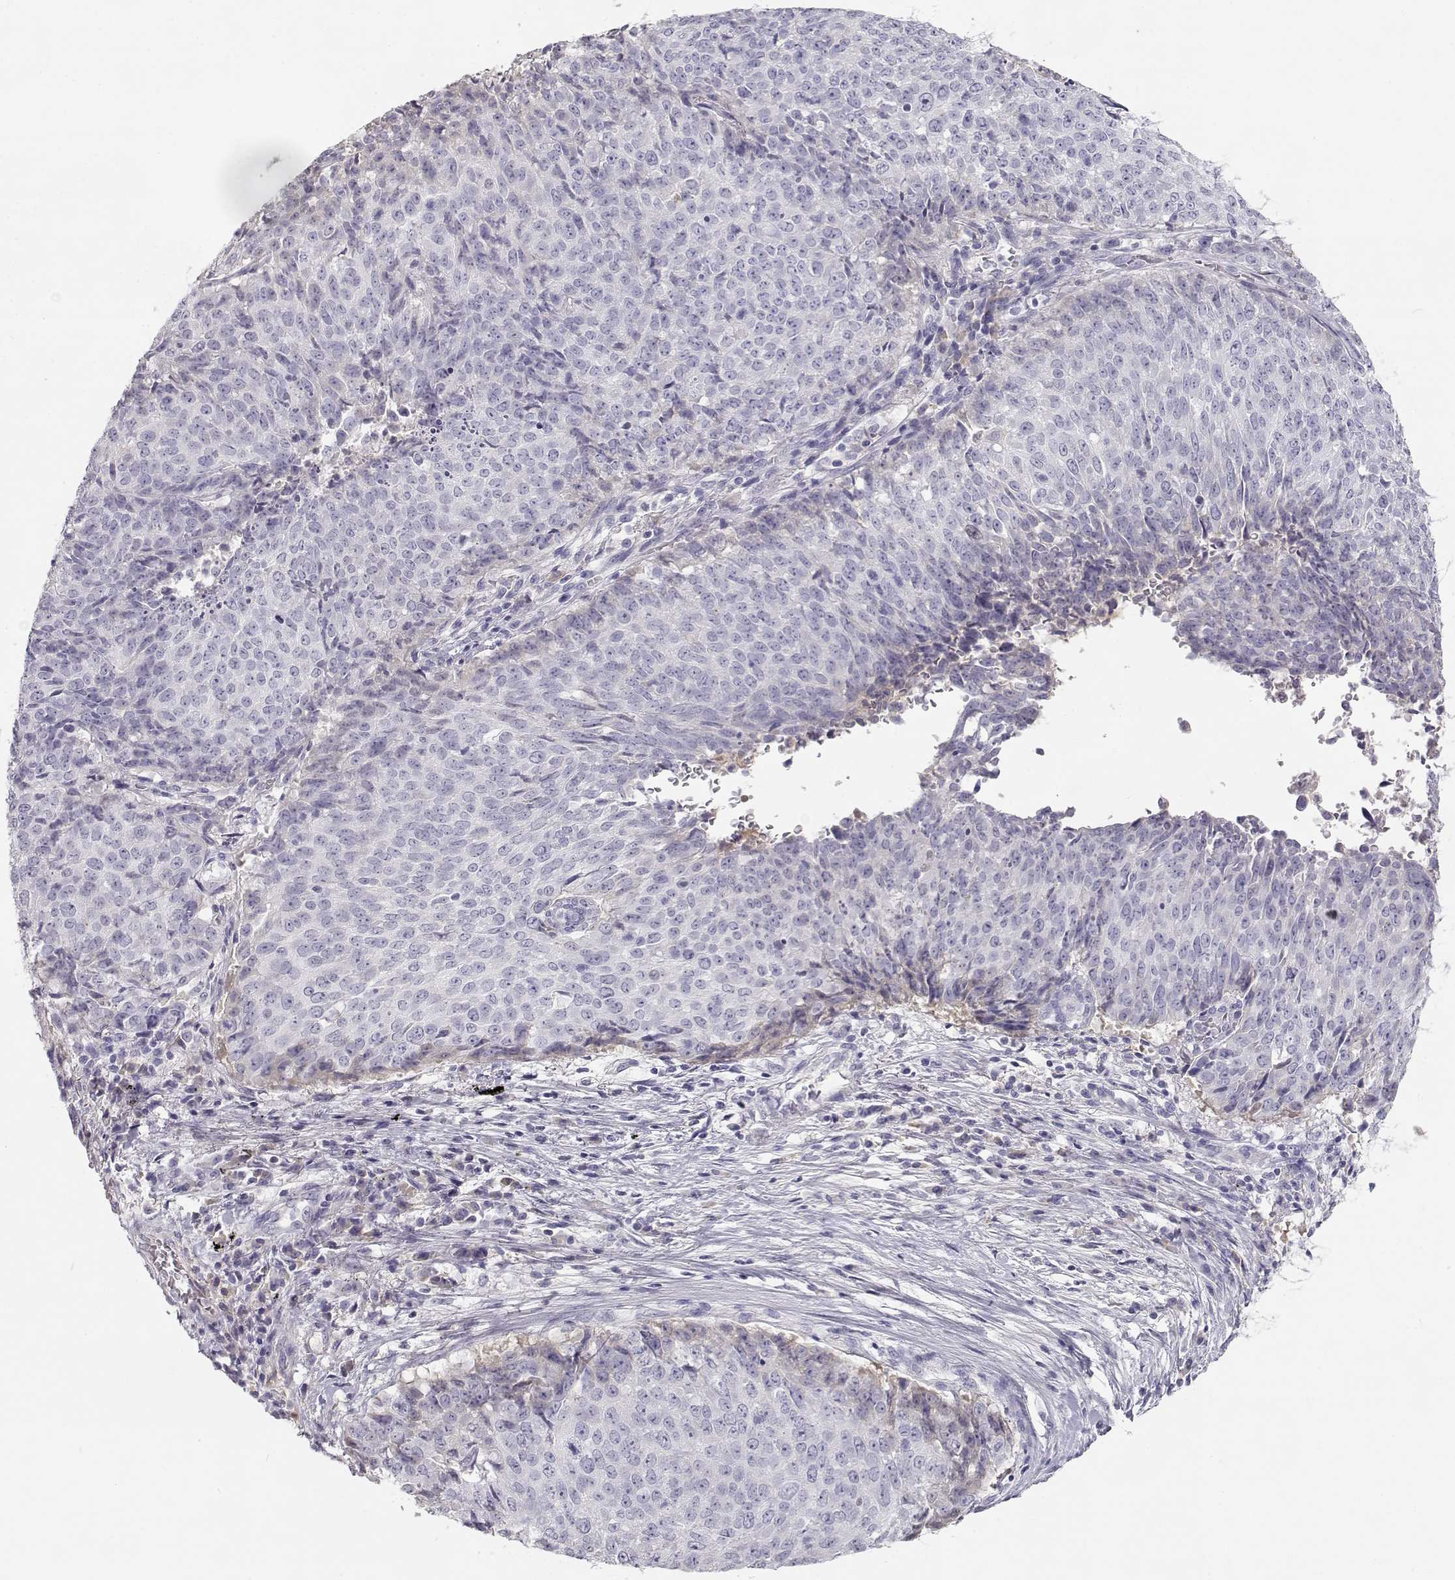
{"staining": {"intensity": "negative", "quantity": "none", "location": "none"}, "tissue": "lung cancer", "cell_type": "Tumor cells", "image_type": "cancer", "snomed": [{"axis": "morphology", "description": "Normal tissue, NOS"}, {"axis": "morphology", "description": "Squamous cell carcinoma, NOS"}, {"axis": "topography", "description": "Bronchus"}, {"axis": "topography", "description": "Lung"}], "caption": "DAB (3,3'-diaminobenzidine) immunohistochemical staining of lung cancer displays no significant staining in tumor cells.", "gene": "SLCO6A1", "patient": {"sex": "male", "age": 64}}